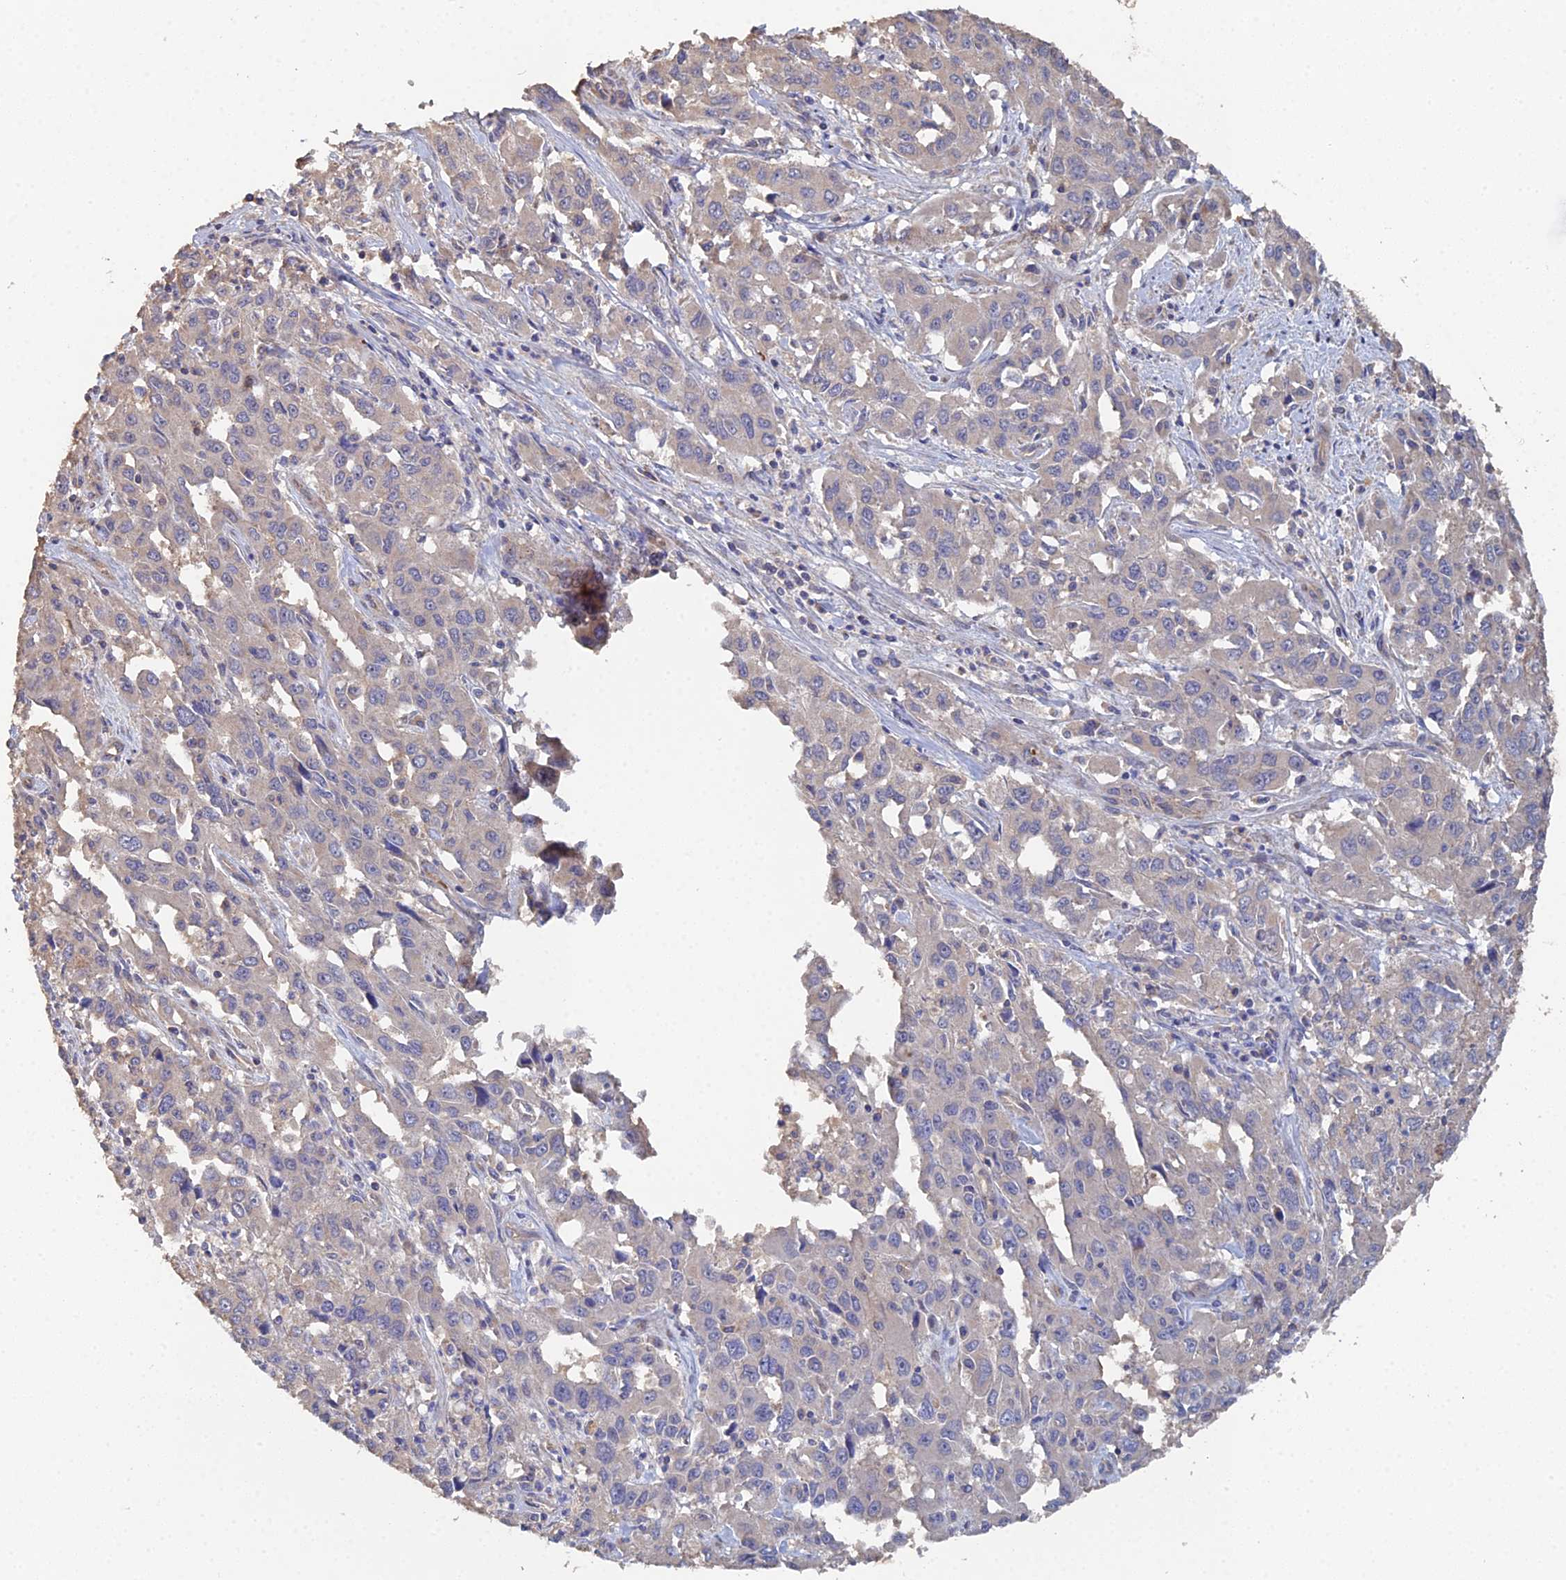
{"staining": {"intensity": "negative", "quantity": "none", "location": "none"}, "tissue": "liver cancer", "cell_type": "Tumor cells", "image_type": "cancer", "snomed": [{"axis": "morphology", "description": "Carcinoma, Hepatocellular, NOS"}, {"axis": "topography", "description": "Liver"}], "caption": "A high-resolution photomicrograph shows immunohistochemistry staining of liver hepatocellular carcinoma, which shows no significant positivity in tumor cells.", "gene": "SPANXN4", "patient": {"sex": "male", "age": 63}}